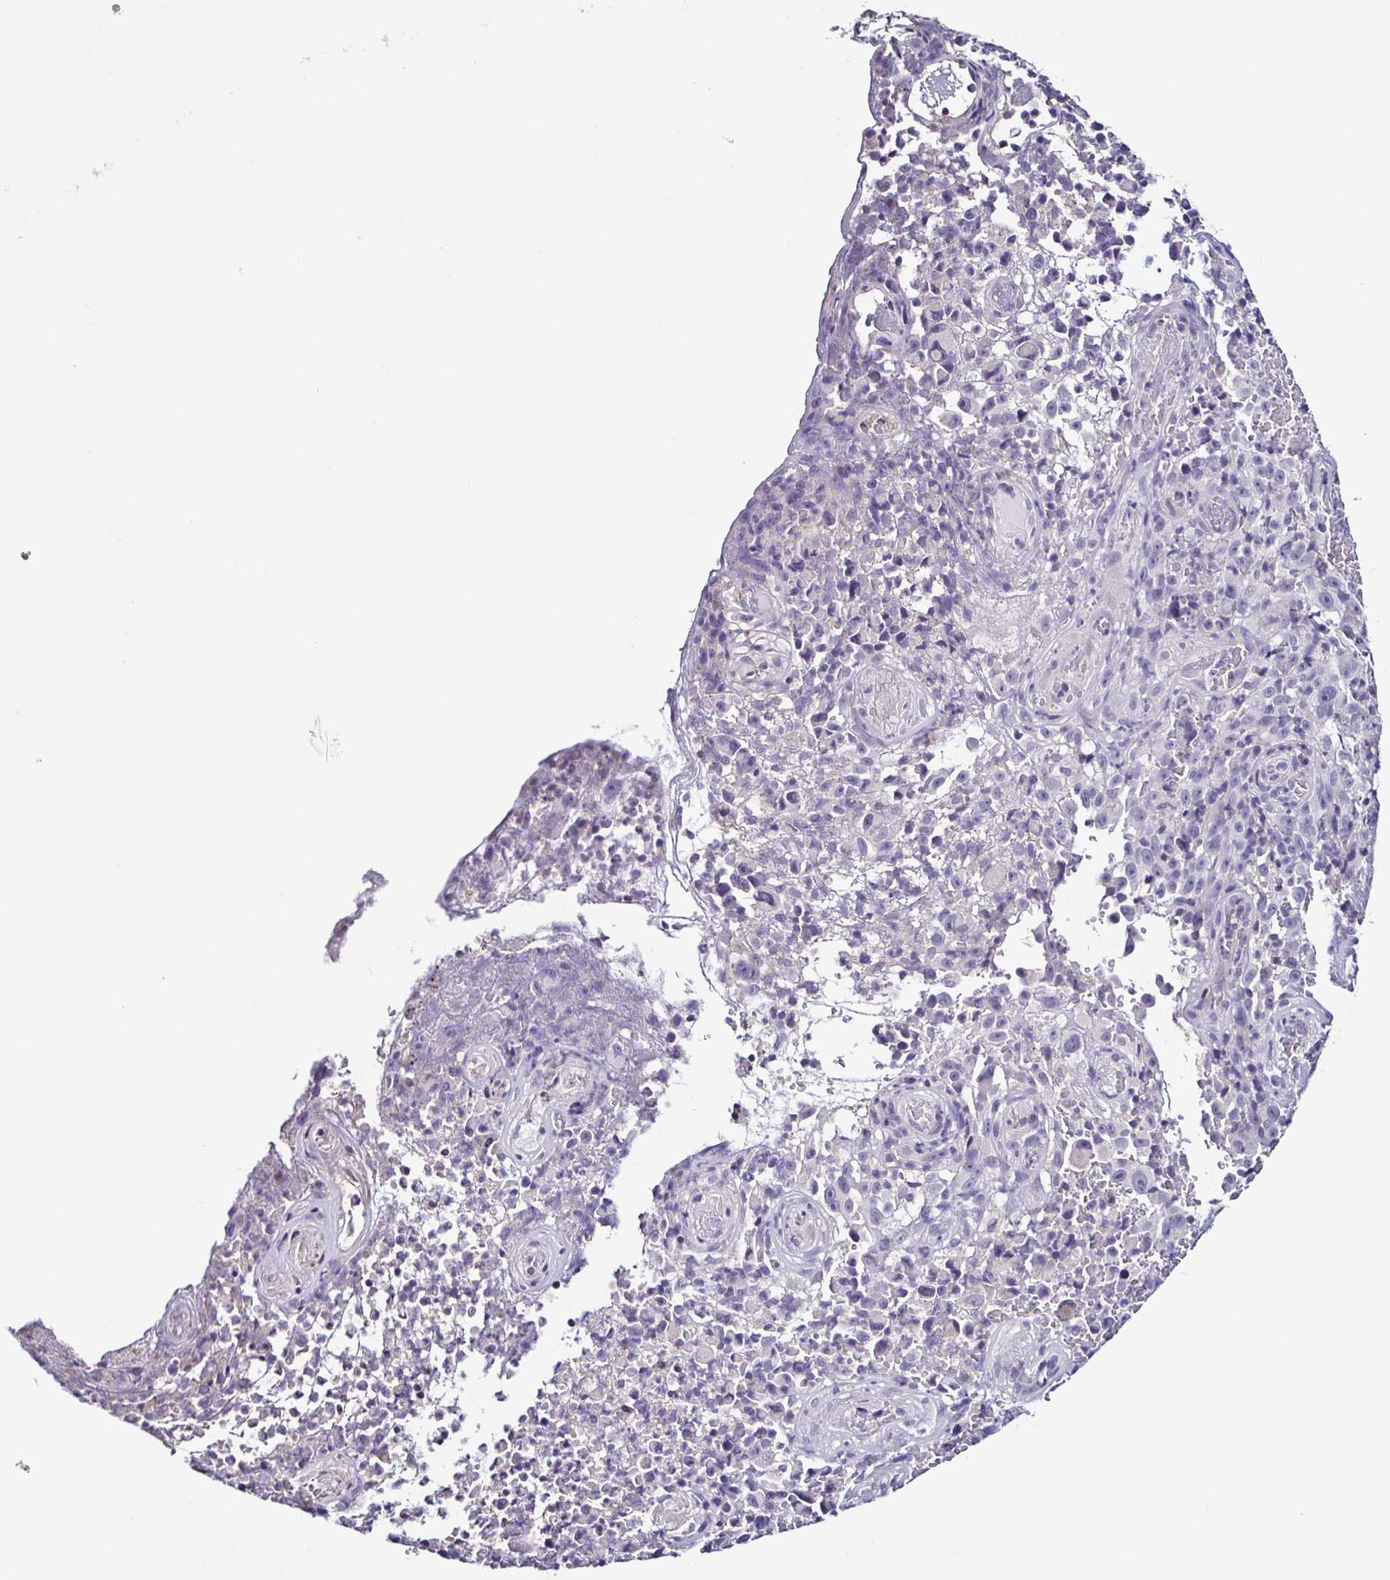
{"staining": {"intensity": "negative", "quantity": "none", "location": "none"}, "tissue": "melanoma", "cell_type": "Tumor cells", "image_type": "cancer", "snomed": [{"axis": "morphology", "description": "Malignant melanoma, NOS"}, {"axis": "topography", "description": "Skin"}], "caption": "Immunohistochemical staining of malignant melanoma exhibits no significant positivity in tumor cells.", "gene": "TNNT2", "patient": {"sex": "female", "age": 82}}